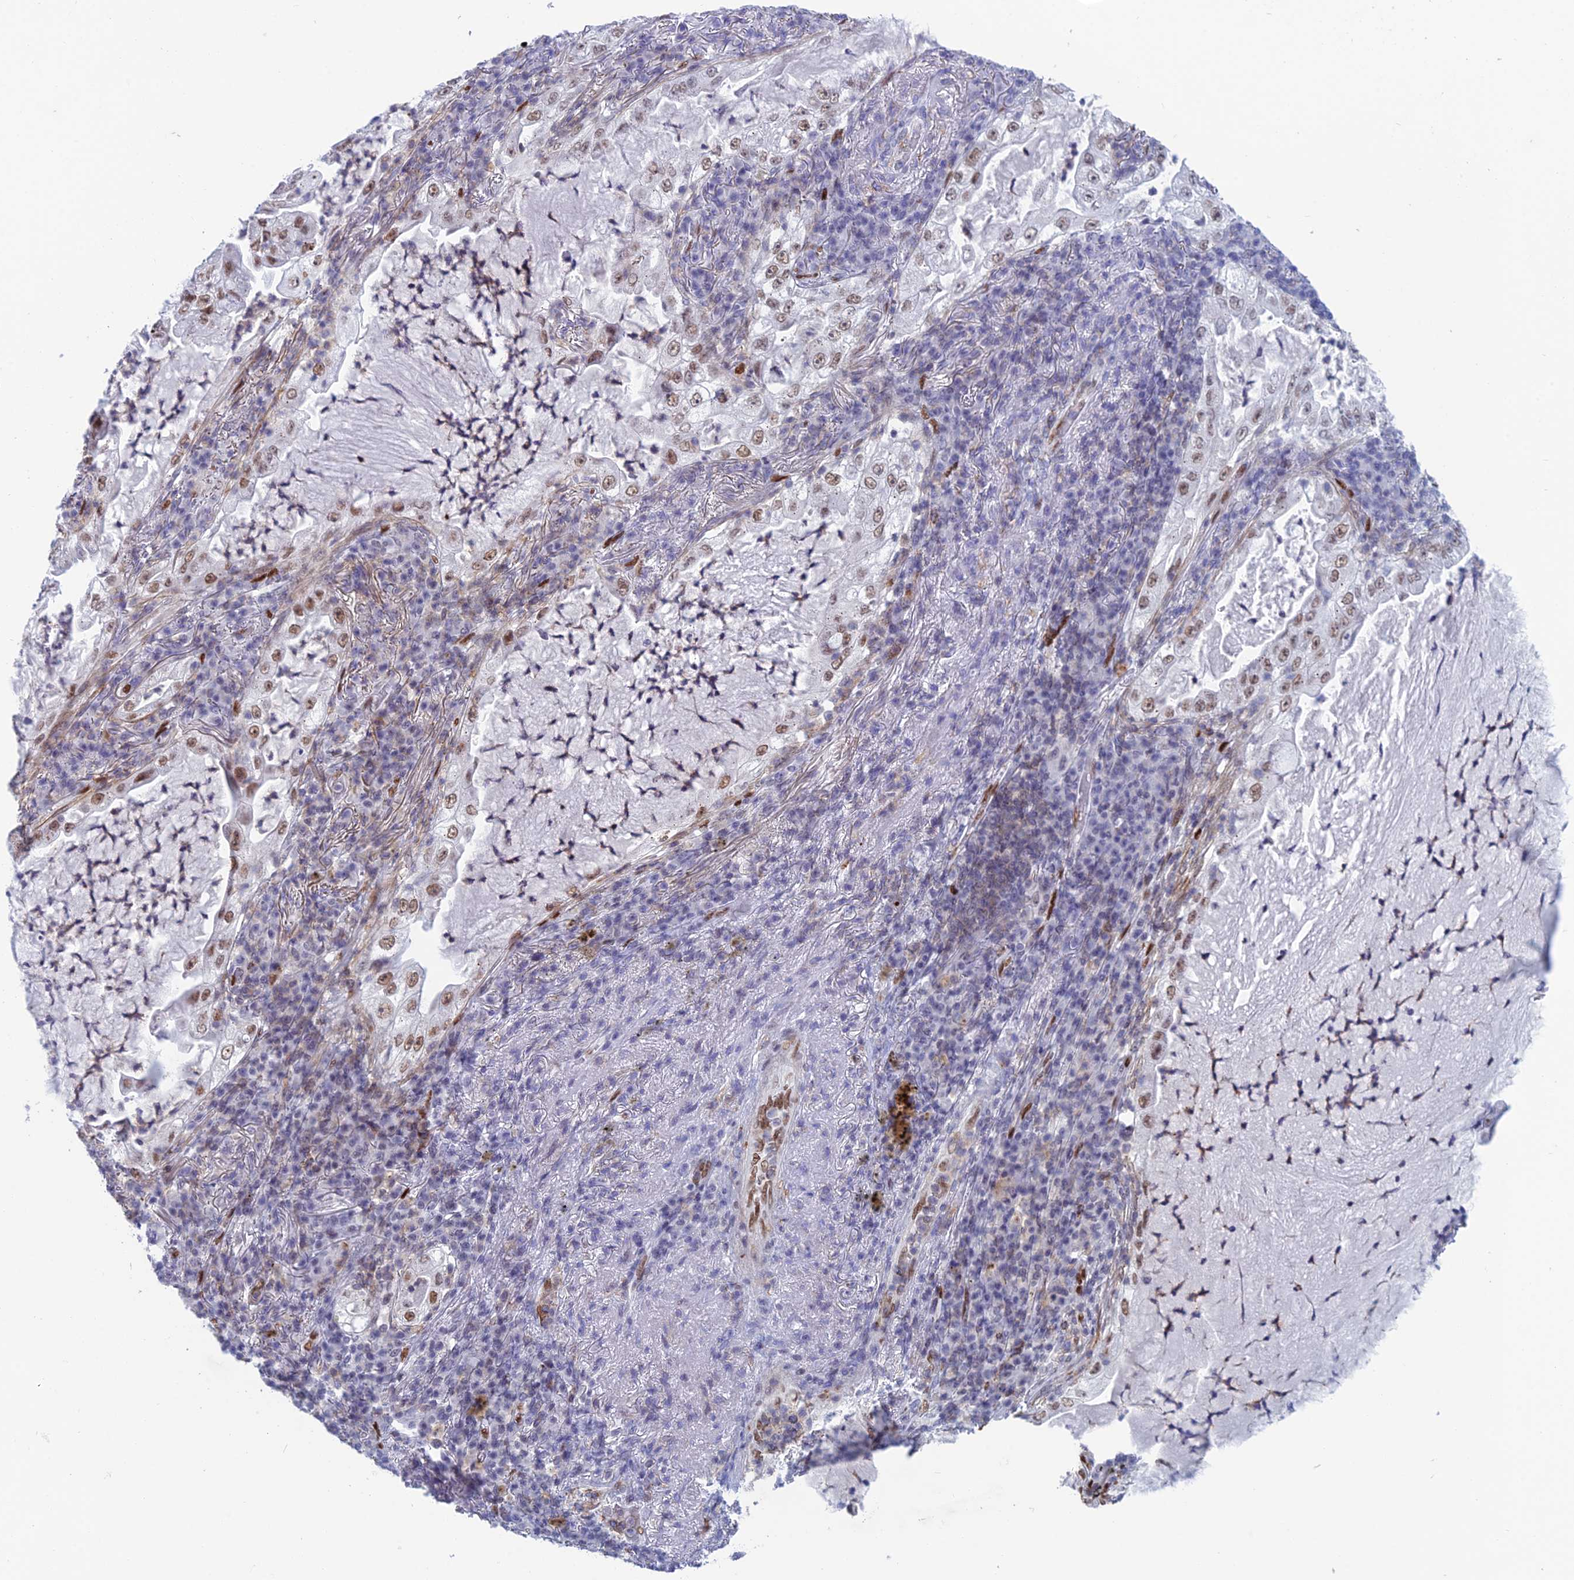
{"staining": {"intensity": "moderate", "quantity": ">75%", "location": "nuclear"}, "tissue": "lung cancer", "cell_type": "Tumor cells", "image_type": "cancer", "snomed": [{"axis": "morphology", "description": "Adenocarcinoma, NOS"}, {"axis": "topography", "description": "Lung"}], "caption": "High-power microscopy captured an immunohistochemistry histopathology image of lung adenocarcinoma, revealing moderate nuclear expression in approximately >75% of tumor cells.", "gene": "NOL4L", "patient": {"sex": "female", "age": 73}}